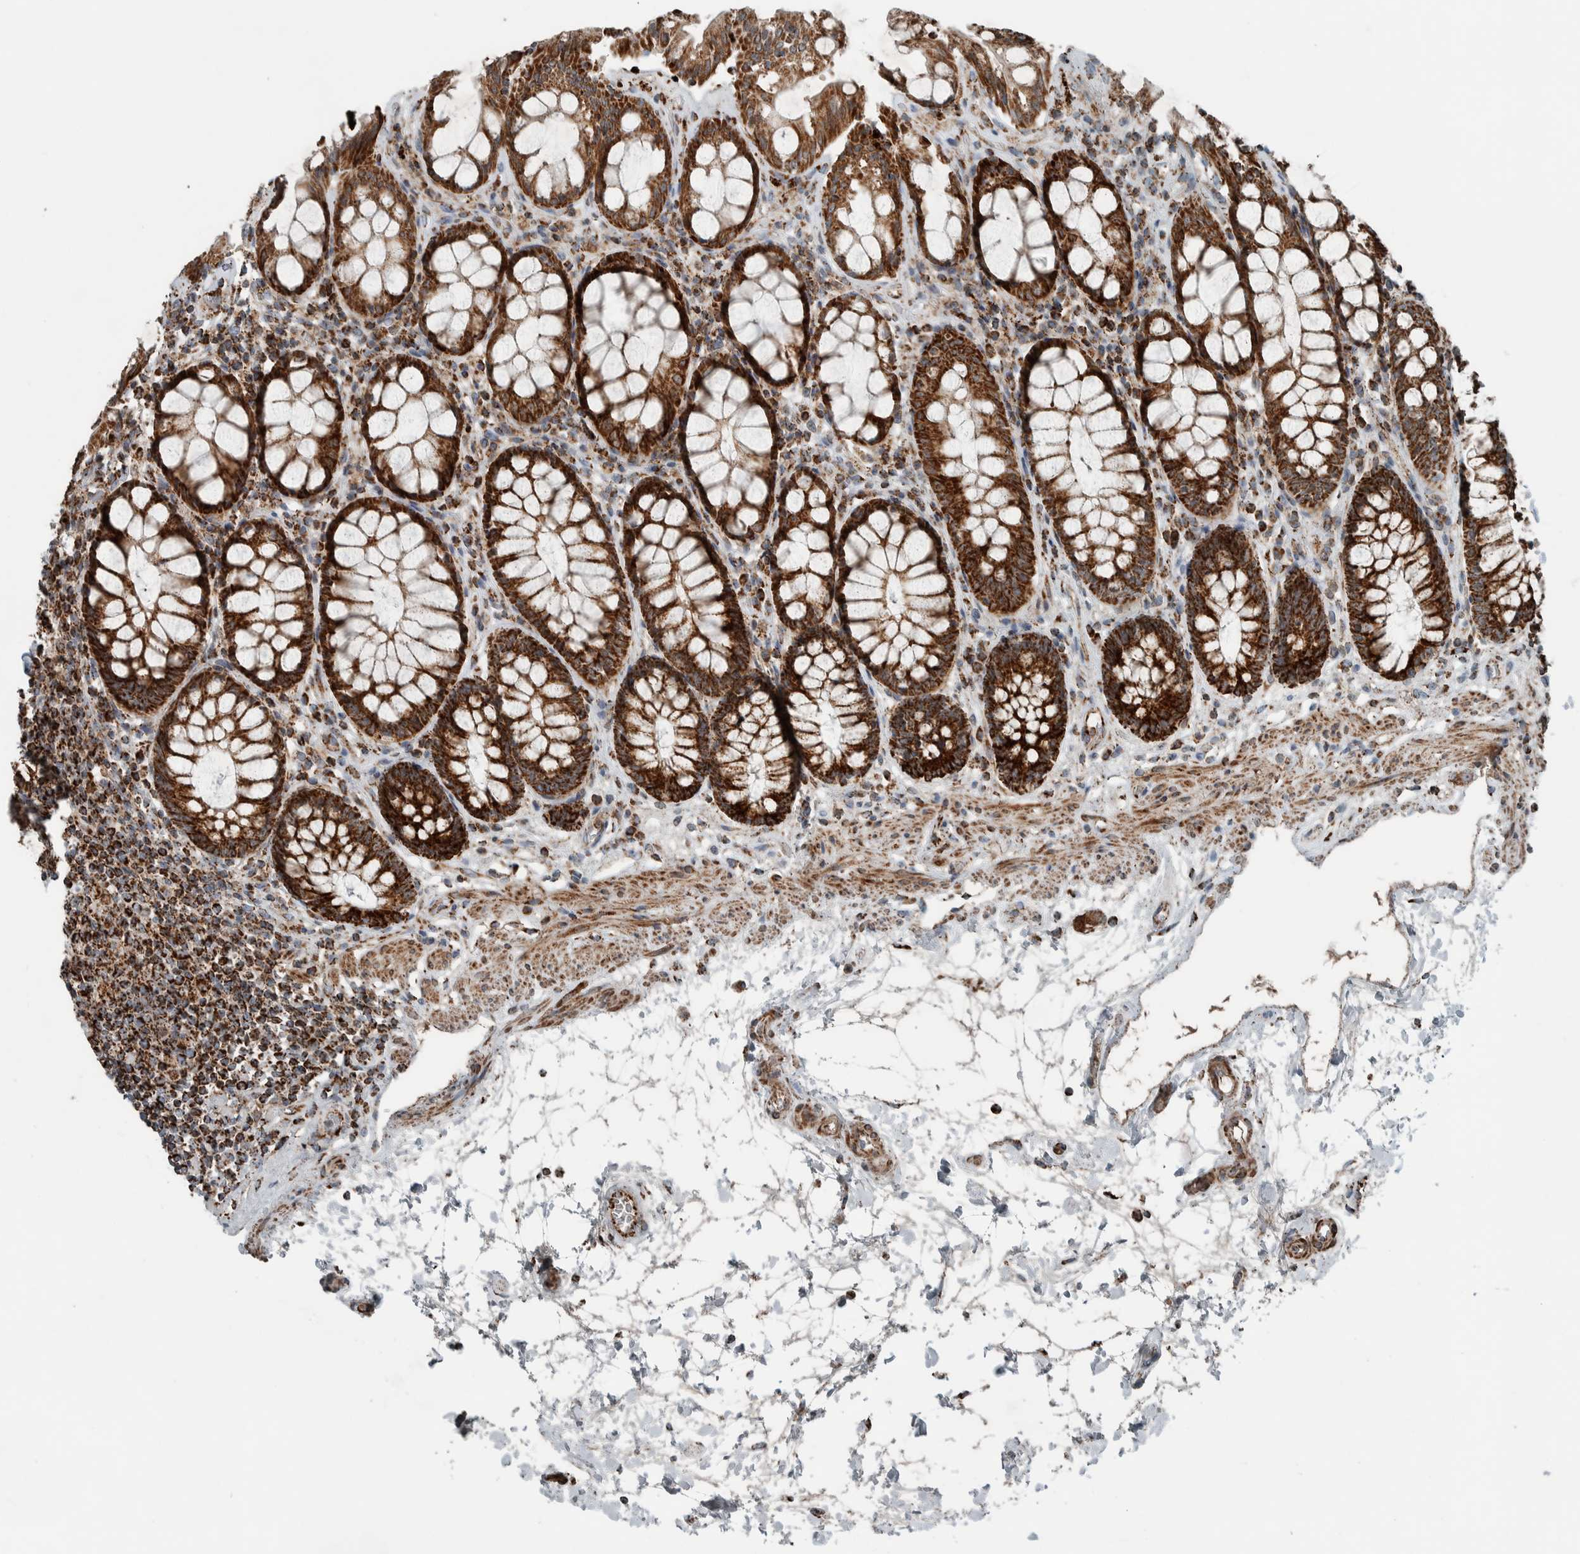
{"staining": {"intensity": "strong", "quantity": ">75%", "location": "cytoplasmic/membranous"}, "tissue": "rectum", "cell_type": "Glandular cells", "image_type": "normal", "snomed": [{"axis": "morphology", "description": "Normal tissue, NOS"}, {"axis": "topography", "description": "Rectum"}], "caption": "Strong cytoplasmic/membranous expression for a protein is present in approximately >75% of glandular cells of unremarkable rectum using IHC.", "gene": "CNTROB", "patient": {"sex": "male", "age": 64}}